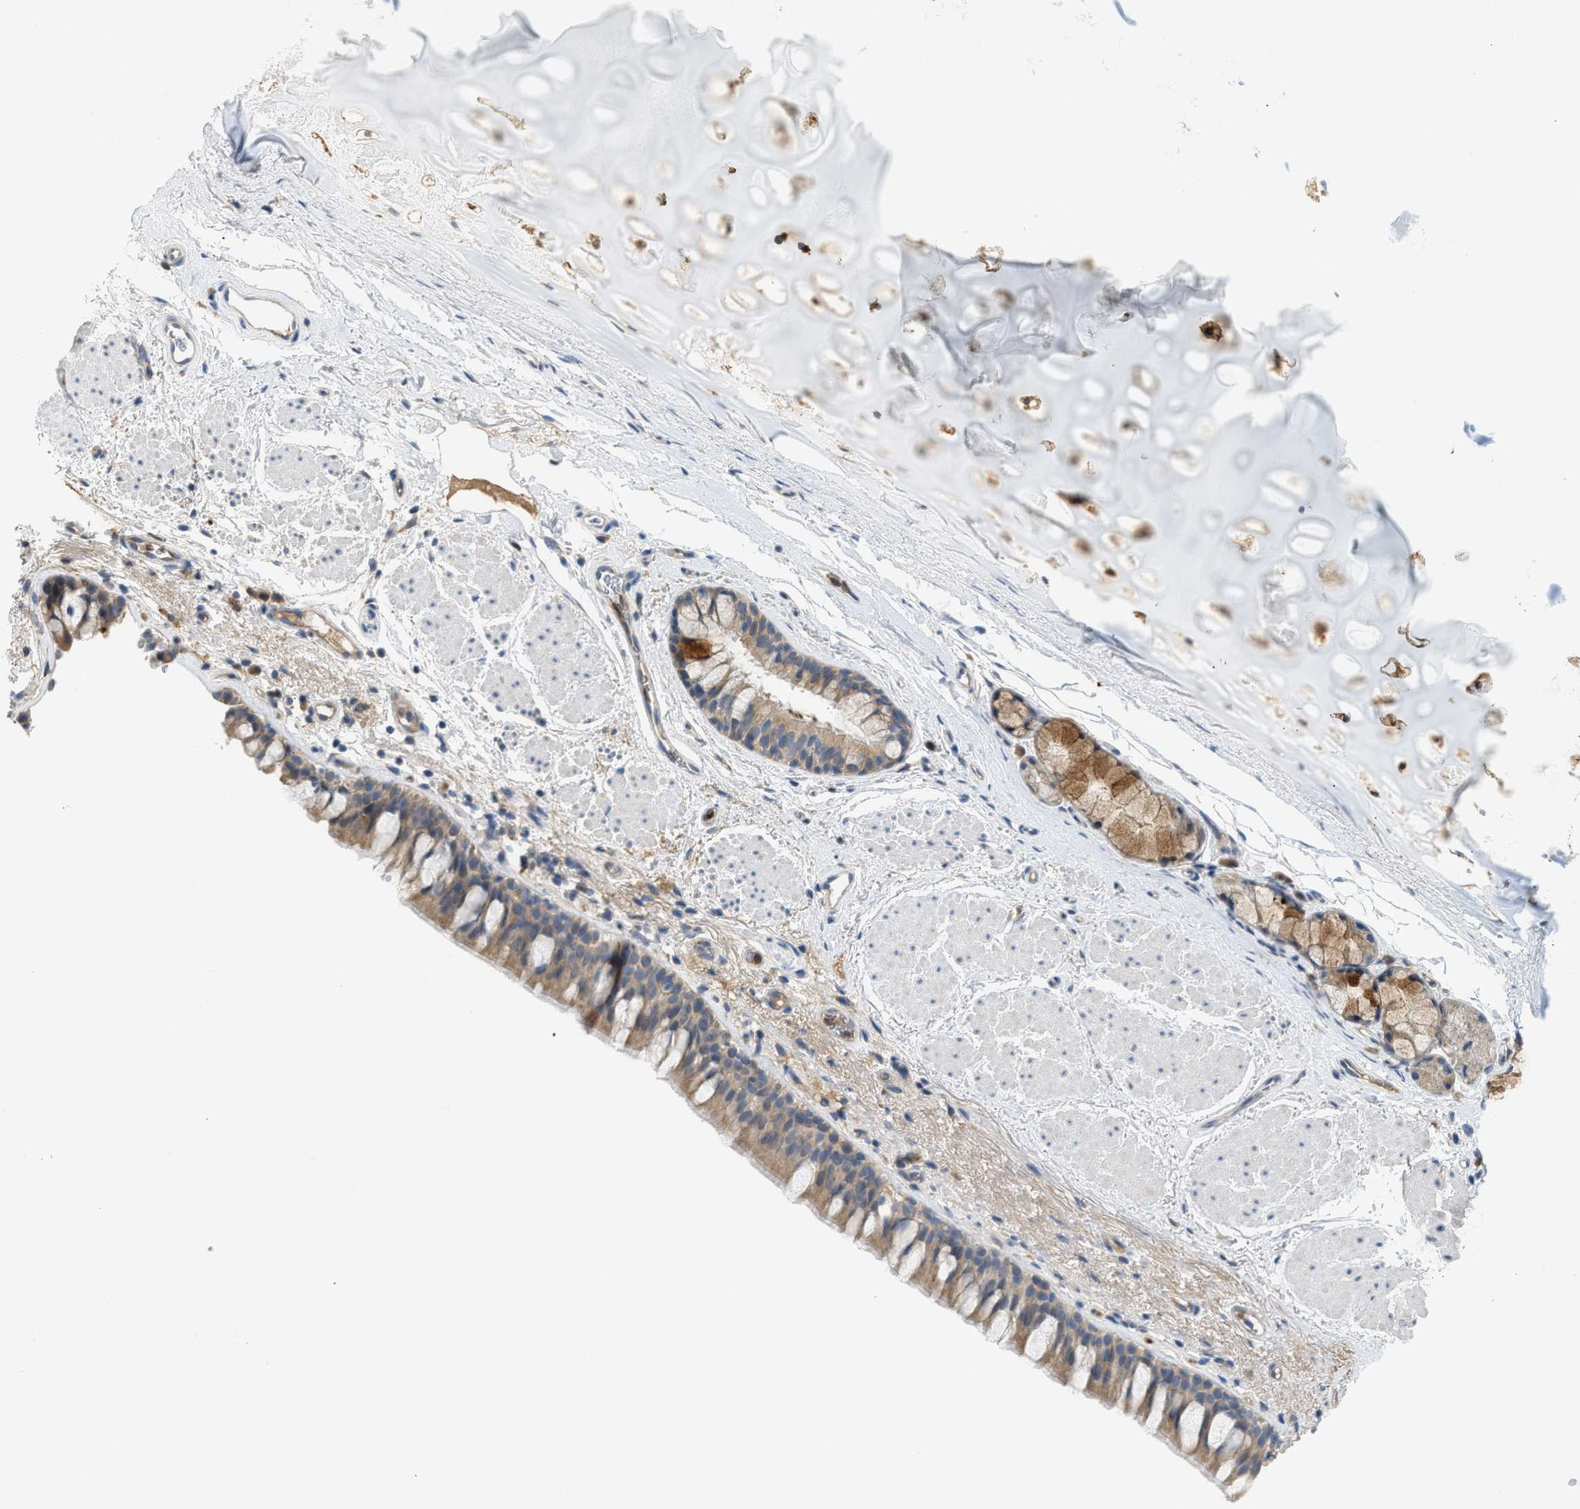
{"staining": {"intensity": "moderate", "quantity": ">75%", "location": "cytoplasmic/membranous"}, "tissue": "bronchus", "cell_type": "Respiratory epithelial cells", "image_type": "normal", "snomed": [{"axis": "morphology", "description": "Normal tissue, NOS"}, {"axis": "topography", "description": "Cartilage tissue"}, {"axis": "topography", "description": "Bronchus"}], "caption": "IHC (DAB (3,3'-diaminobenzidine)) staining of unremarkable human bronchus demonstrates moderate cytoplasmic/membranous protein staining in about >75% of respiratory epithelial cells. (DAB IHC with brightfield microscopy, high magnification).", "gene": "RHBDF2", "patient": {"sex": "female", "age": 53}}